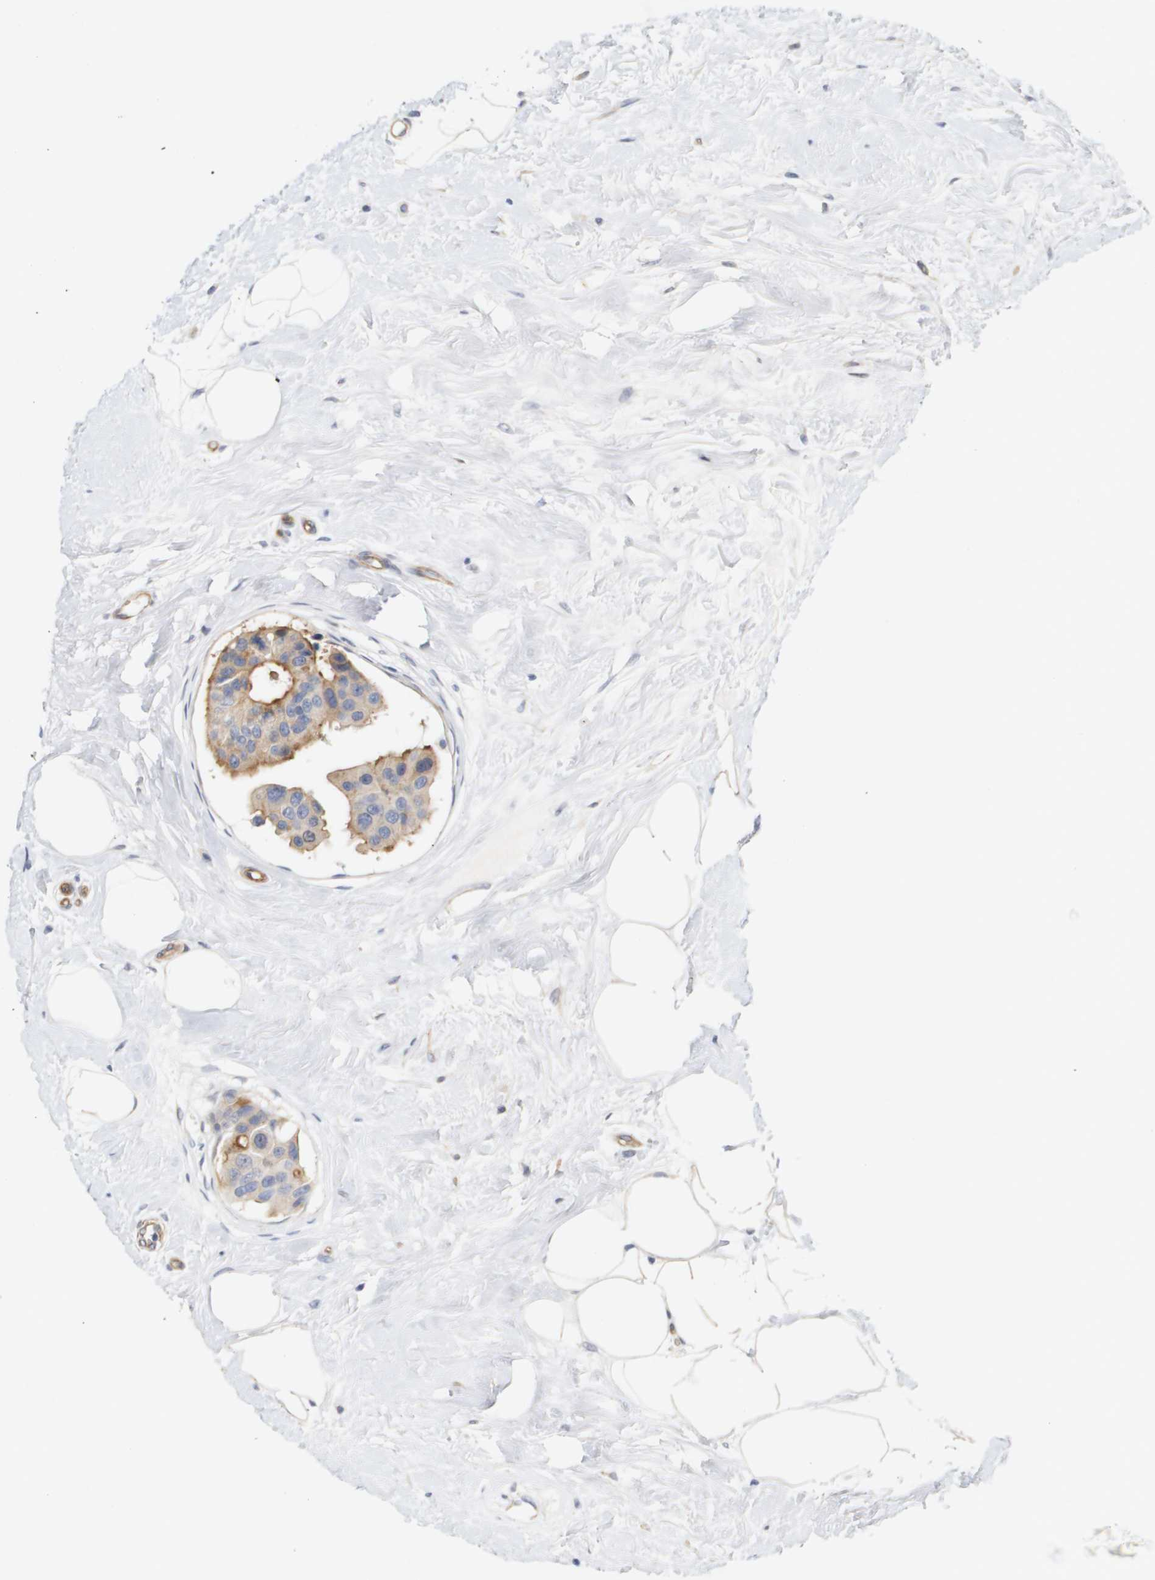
{"staining": {"intensity": "moderate", "quantity": "<25%", "location": "cytoplasmic/membranous"}, "tissue": "breast cancer", "cell_type": "Tumor cells", "image_type": "cancer", "snomed": [{"axis": "morphology", "description": "Normal tissue, NOS"}, {"axis": "morphology", "description": "Duct carcinoma"}, {"axis": "topography", "description": "Breast"}], "caption": "High-magnification brightfield microscopy of breast intraductal carcinoma stained with DAB (3,3'-diaminobenzidine) (brown) and counterstained with hematoxylin (blue). tumor cells exhibit moderate cytoplasmic/membranous positivity is present in about<25% of cells.", "gene": "CYB561", "patient": {"sex": "female", "age": 39}}